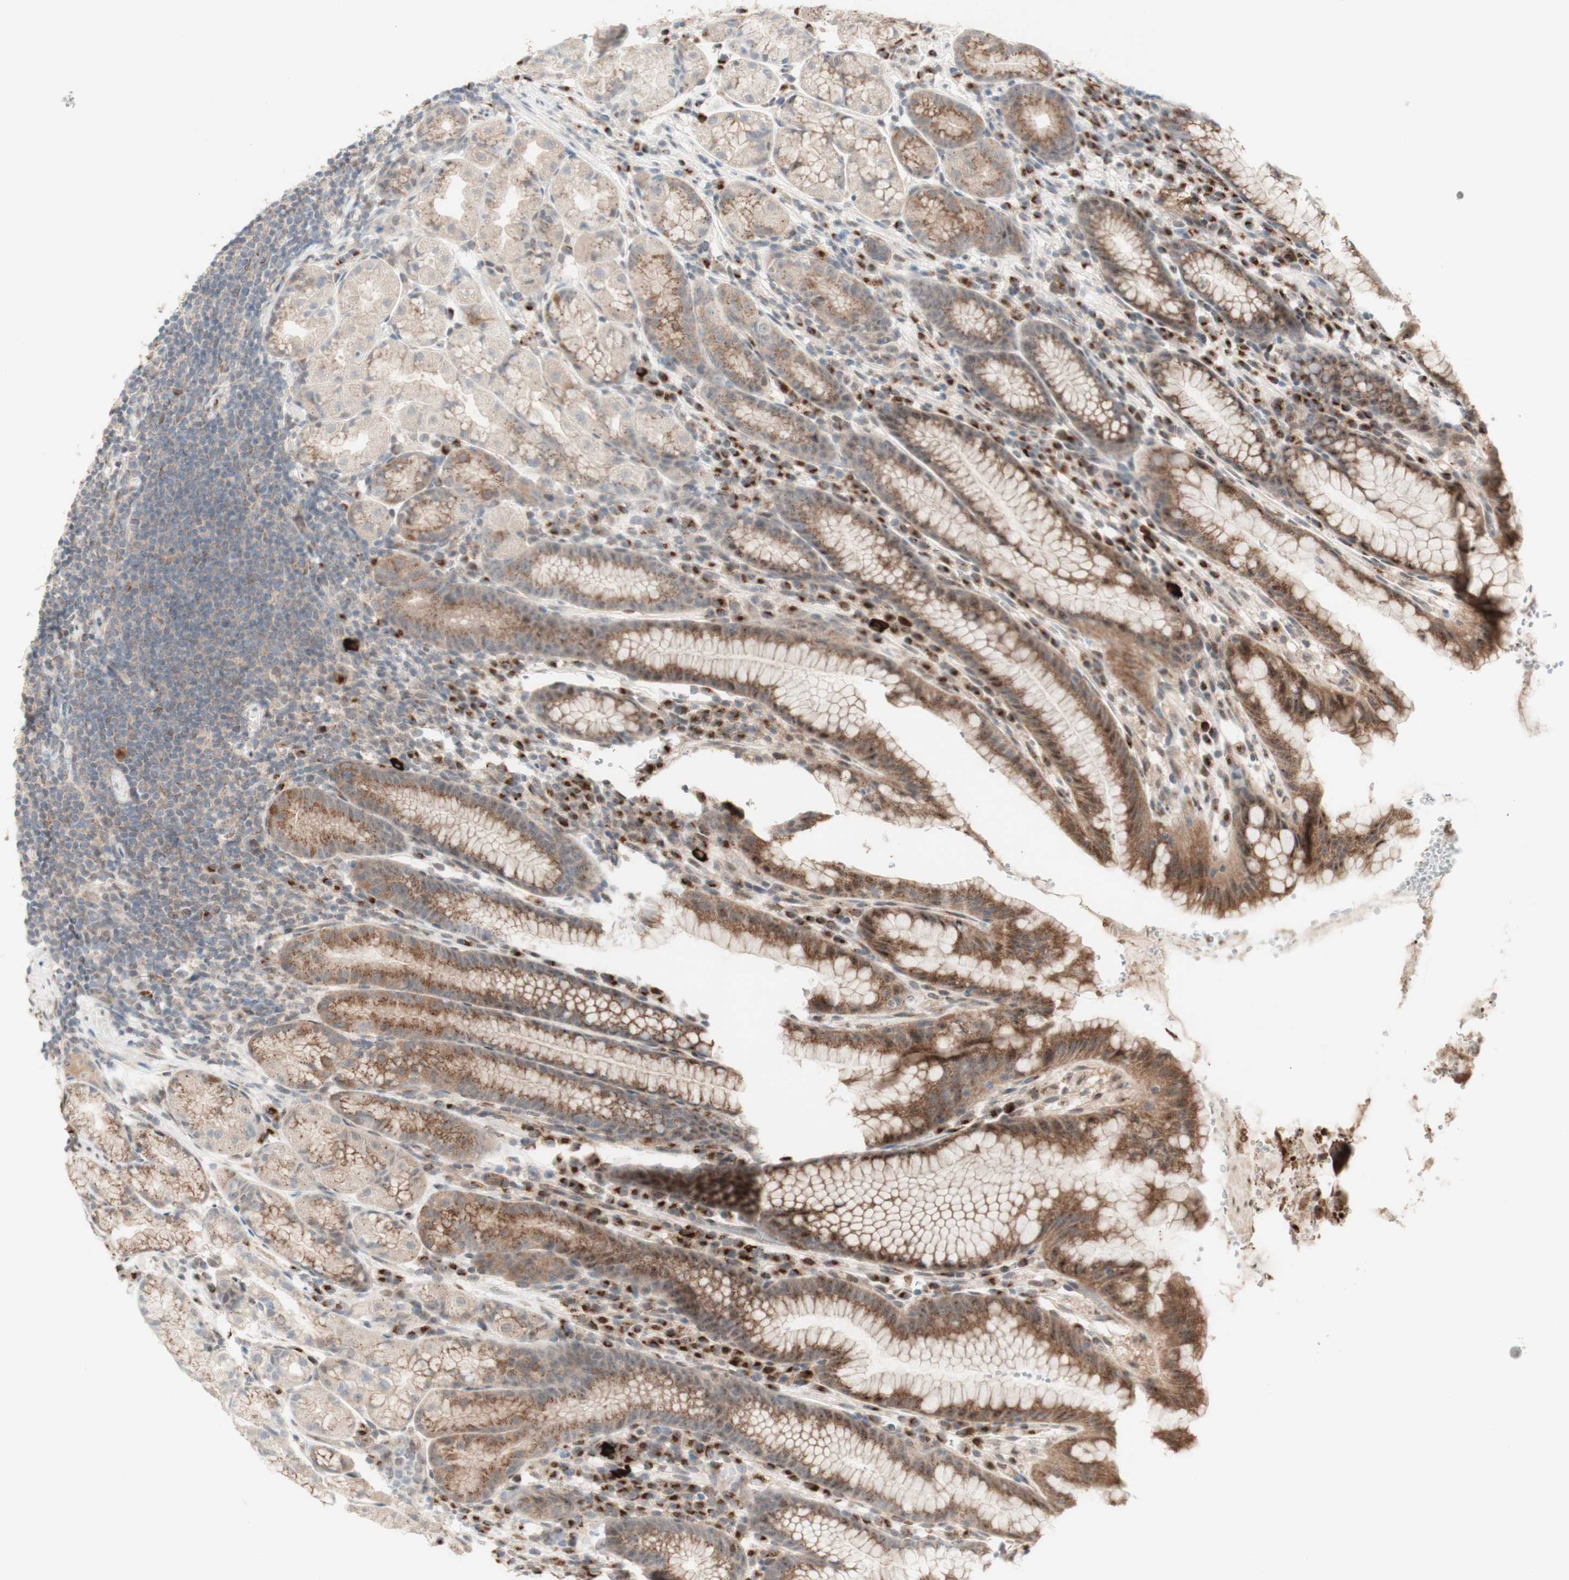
{"staining": {"intensity": "moderate", "quantity": ">75%", "location": "cytoplasmic/membranous"}, "tissue": "stomach", "cell_type": "Glandular cells", "image_type": "normal", "snomed": [{"axis": "morphology", "description": "Normal tissue, NOS"}, {"axis": "topography", "description": "Stomach, lower"}], "caption": "This photomicrograph demonstrates IHC staining of benign human stomach, with medium moderate cytoplasmic/membranous staining in approximately >75% of glandular cells.", "gene": "CYLD", "patient": {"sex": "male", "age": 52}}